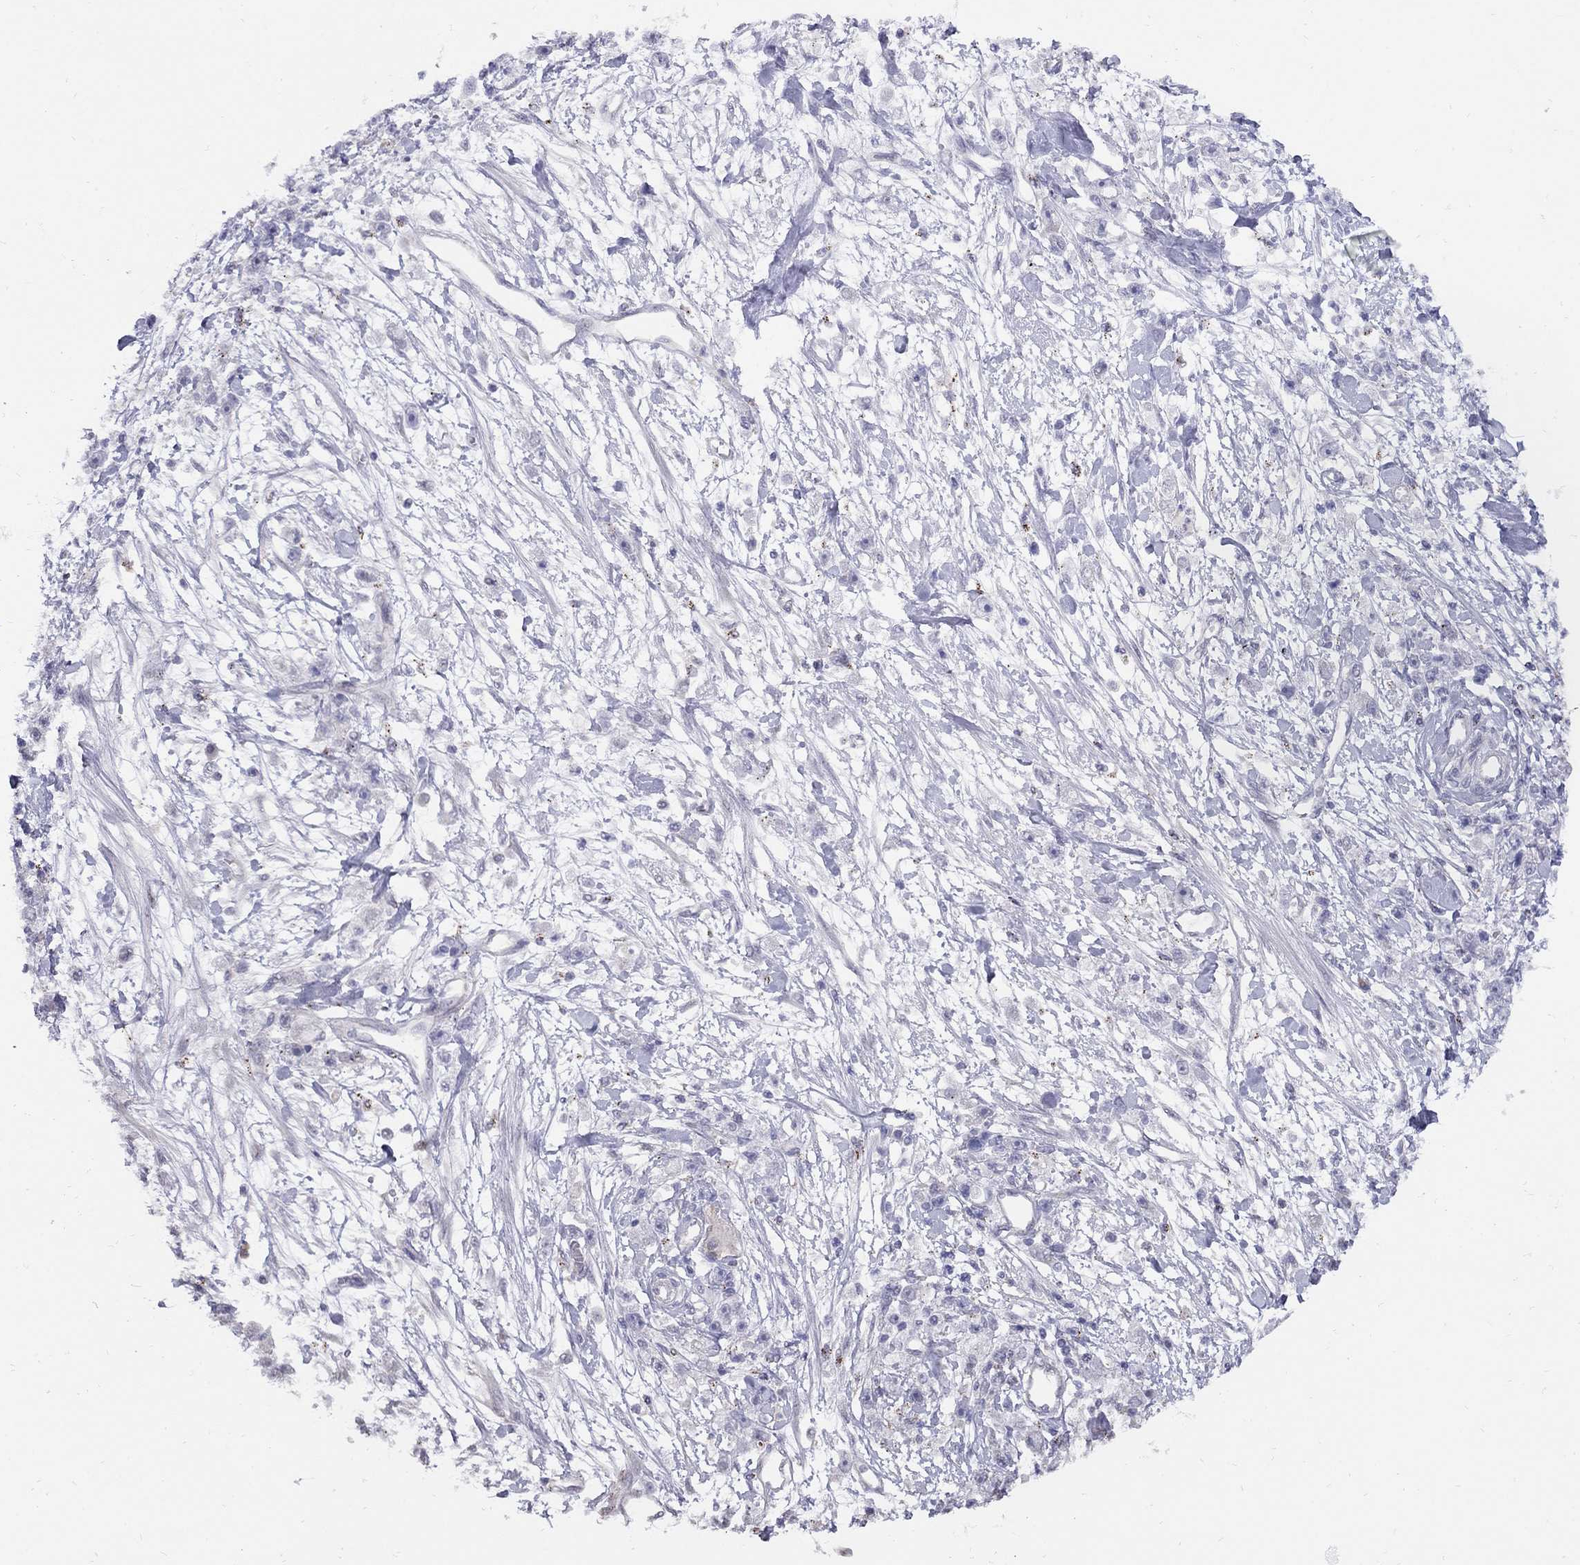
{"staining": {"intensity": "negative", "quantity": "none", "location": "none"}, "tissue": "stomach cancer", "cell_type": "Tumor cells", "image_type": "cancer", "snomed": [{"axis": "morphology", "description": "Adenocarcinoma, NOS"}, {"axis": "topography", "description": "Stomach"}], "caption": "DAB (3,3'-diaminobenzidine) immunohistochemical staining of human stomach cancer shows no significant expression in tumor cells.", "gene": "MAGEB4", "patient": {"sex": "female", "age": 59}}